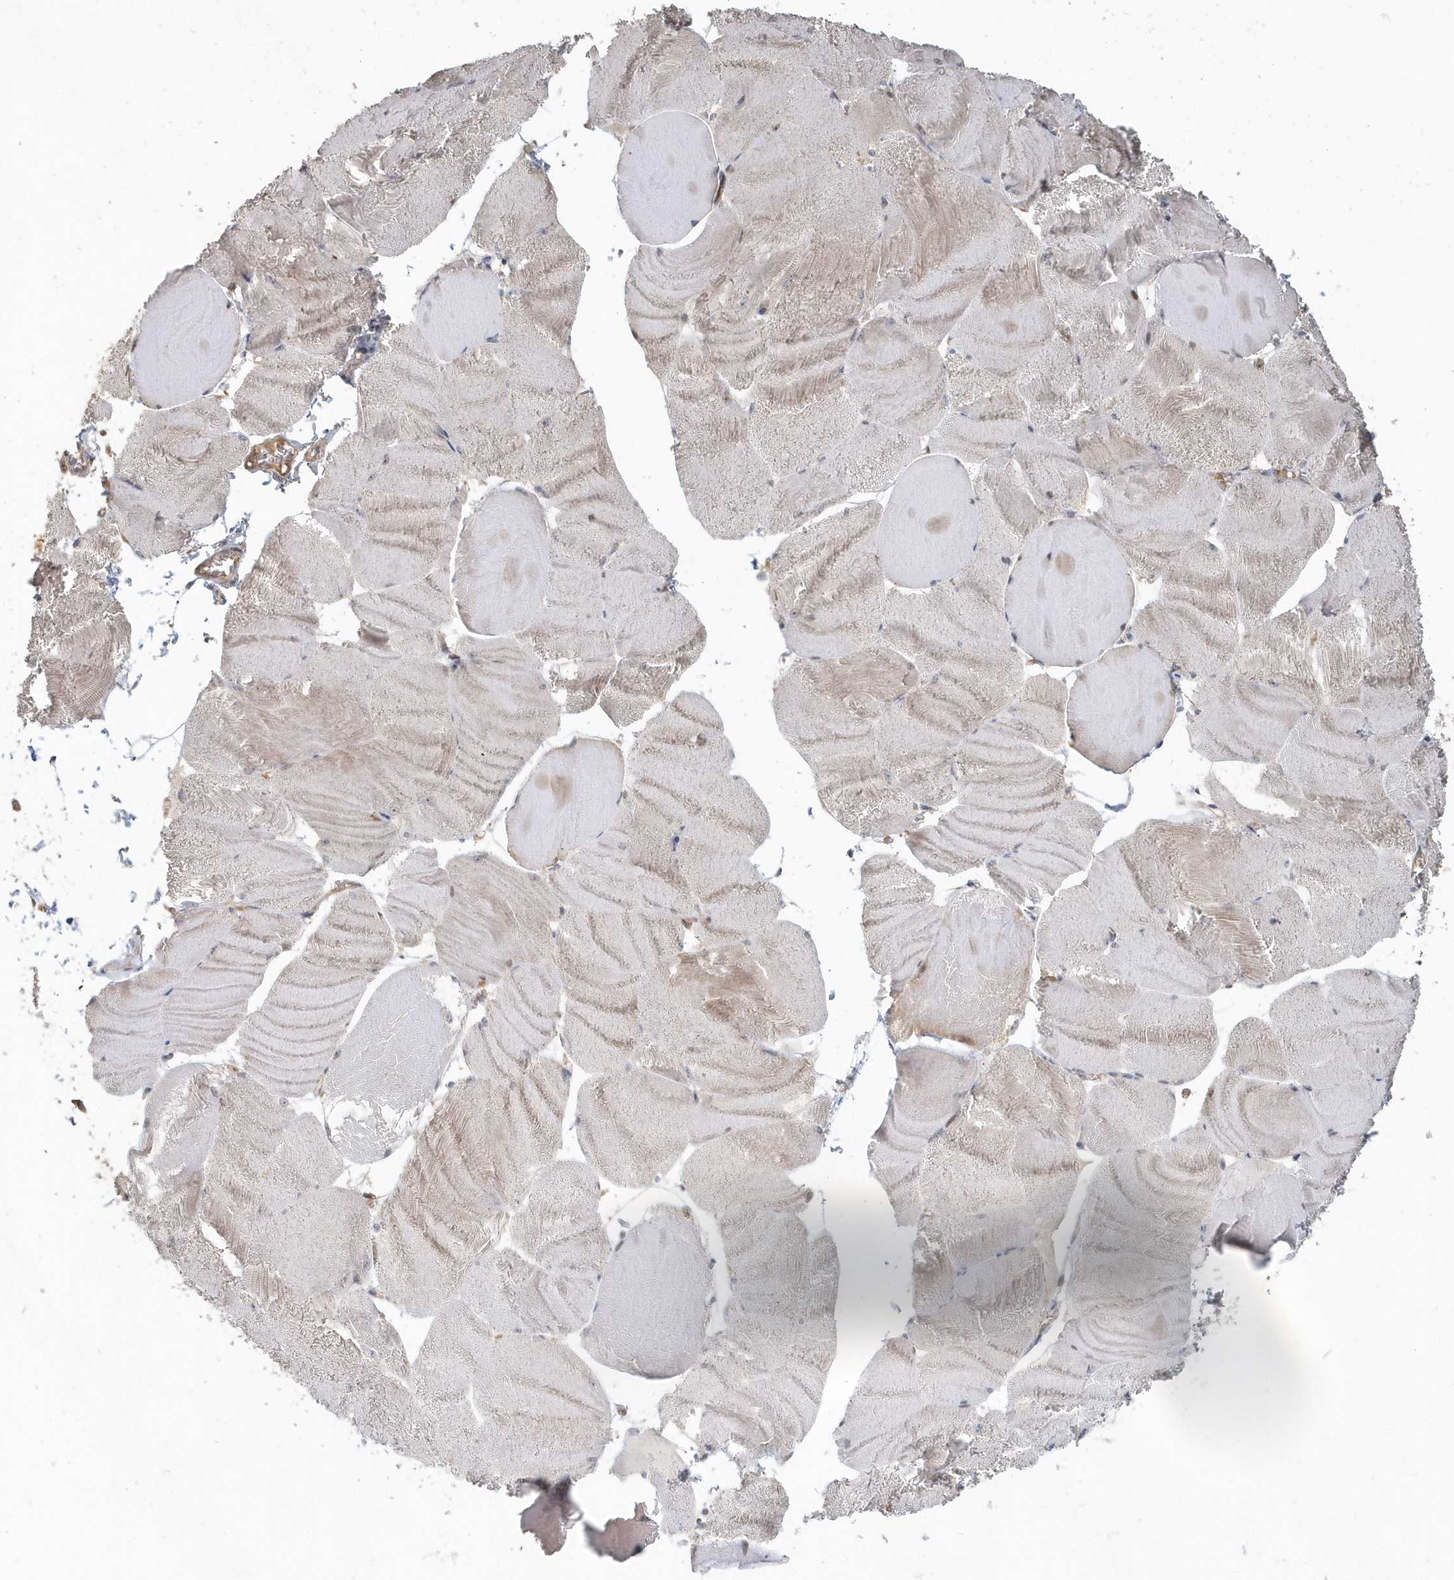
{"staining": {"intensity": "weak", "quantity": "25%-75%", "location": "cytoplasmic/membranous"}, "tissue": "skeletal muscle", "cell_type": "Myocytes", "image_type": "normal", "snomed": [{"axis": "morphology", "description": "Normal tissue, NOS"}, {"axis": "morphology", "description": "Basal cell carcinoma"}, {"axis": "topography", "description": "Skeletal muscle"}], "caption": "Immunohistochemistry (IHC) of unremarkable skeletal muscle demonstrates low levels of weak cytoplasmic/membranous staining in approximately 25%-75% of myocytes.", "gene": "MMUT", "patient": {"sex": "female", "age": 64}}